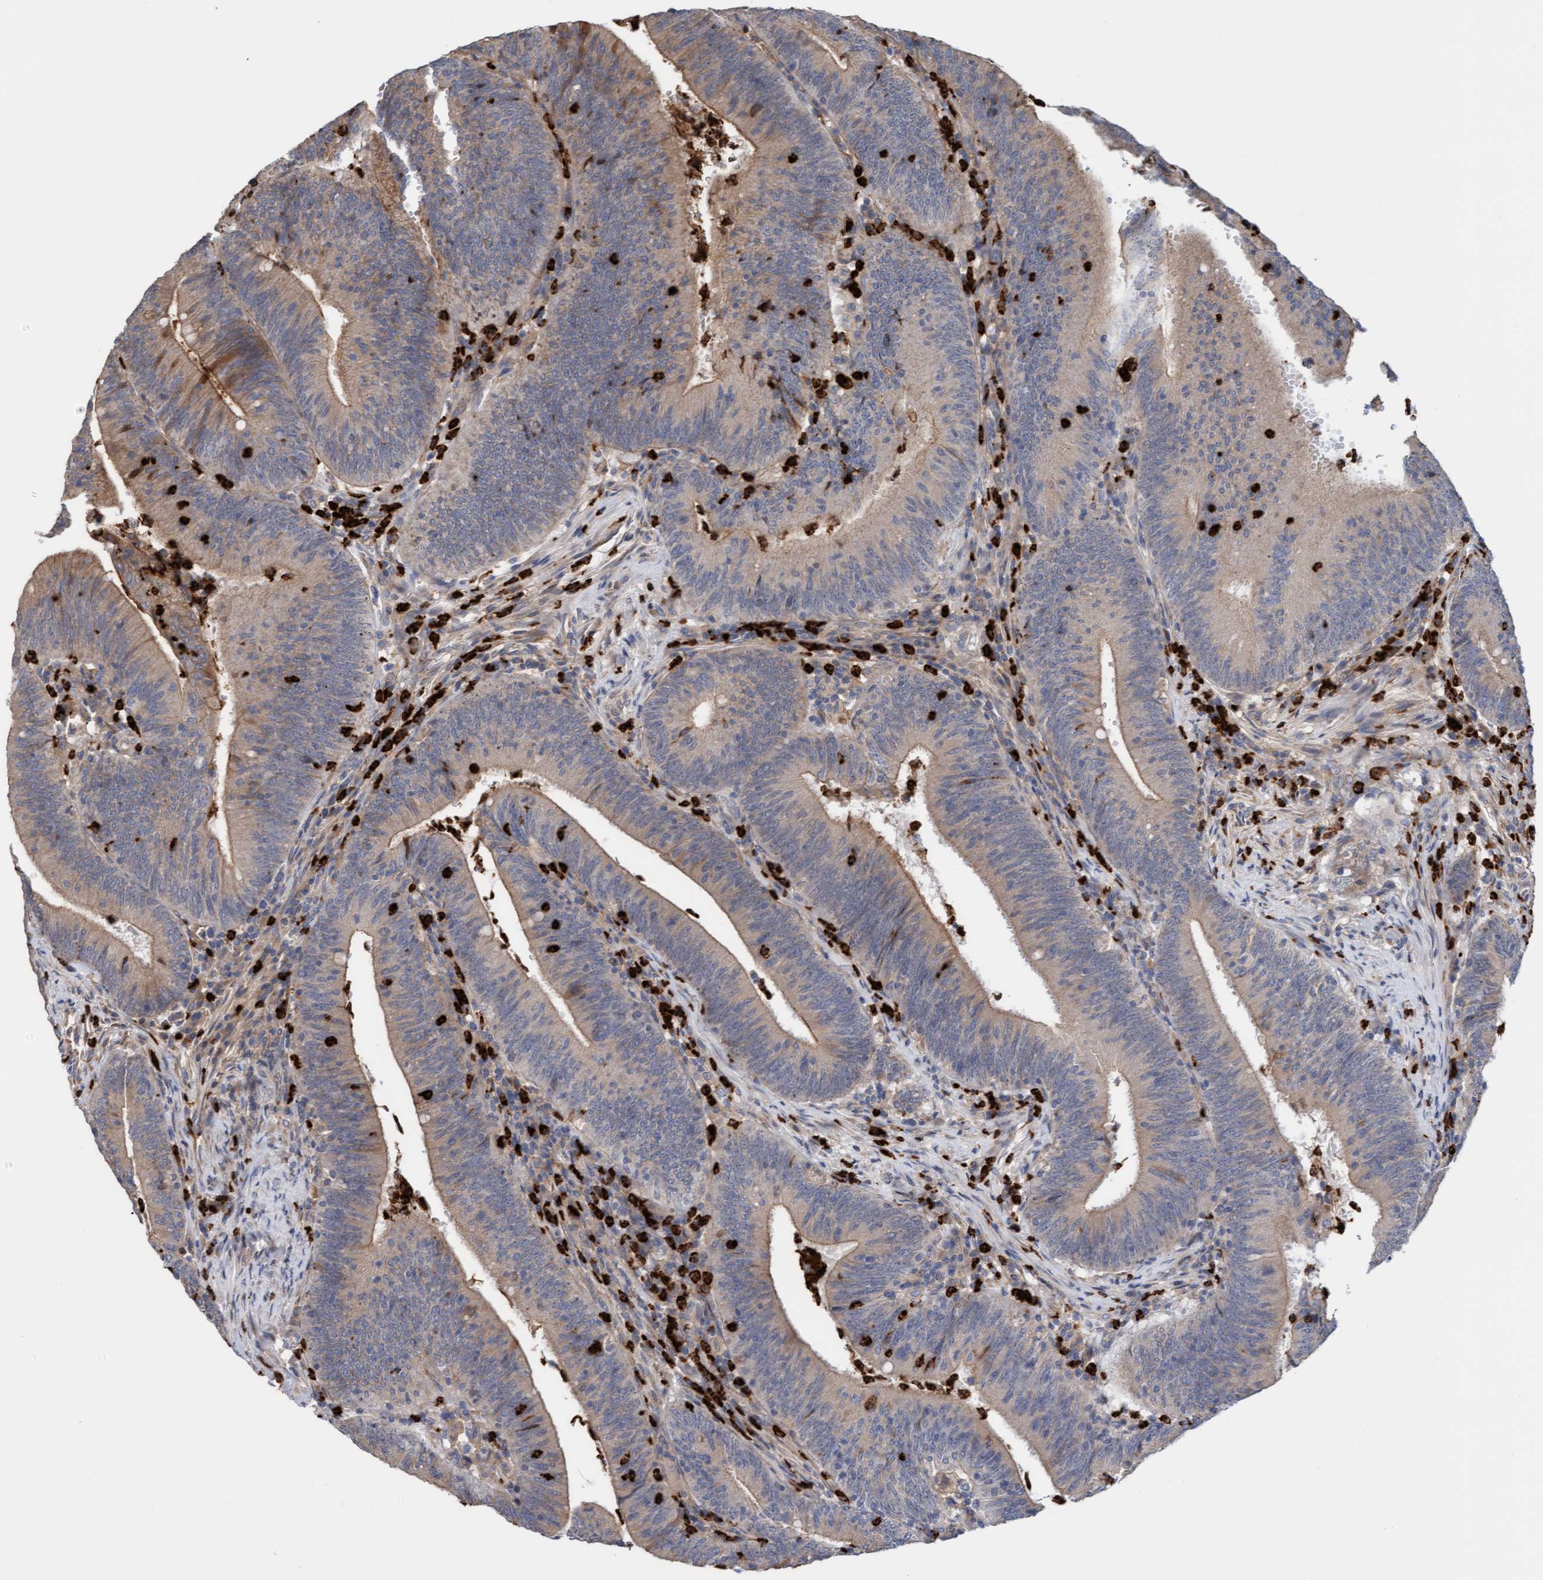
{"staining": {"intensity": "weak", "quantity": ">75%", "location": "cytoplasmic/membranous"}, "tissue": "colorectal cancer", "cell_type": "Tumor cells", "image_type": "cancer", "snomed": [{"axis": "morphology", "description": "Normal tissue, NOS"}, {"axis": "morphology", "description": "Adenocarcinoma, NOS"}, {"axis": "topography", "description": "Rectum"}], "caption": "Immunohistochemistry (IHC) image of neoplastic tissue: colorectal adenocarcinoma stained using IHC reveals low levels of weak protein expression localized specifically in the cytoplasmic/membranous of tumor cells, appearing as a cytoplasmic/membranous brown color.", "gene": "MMP8", "patient": {"sex": "female", "age": 66}}